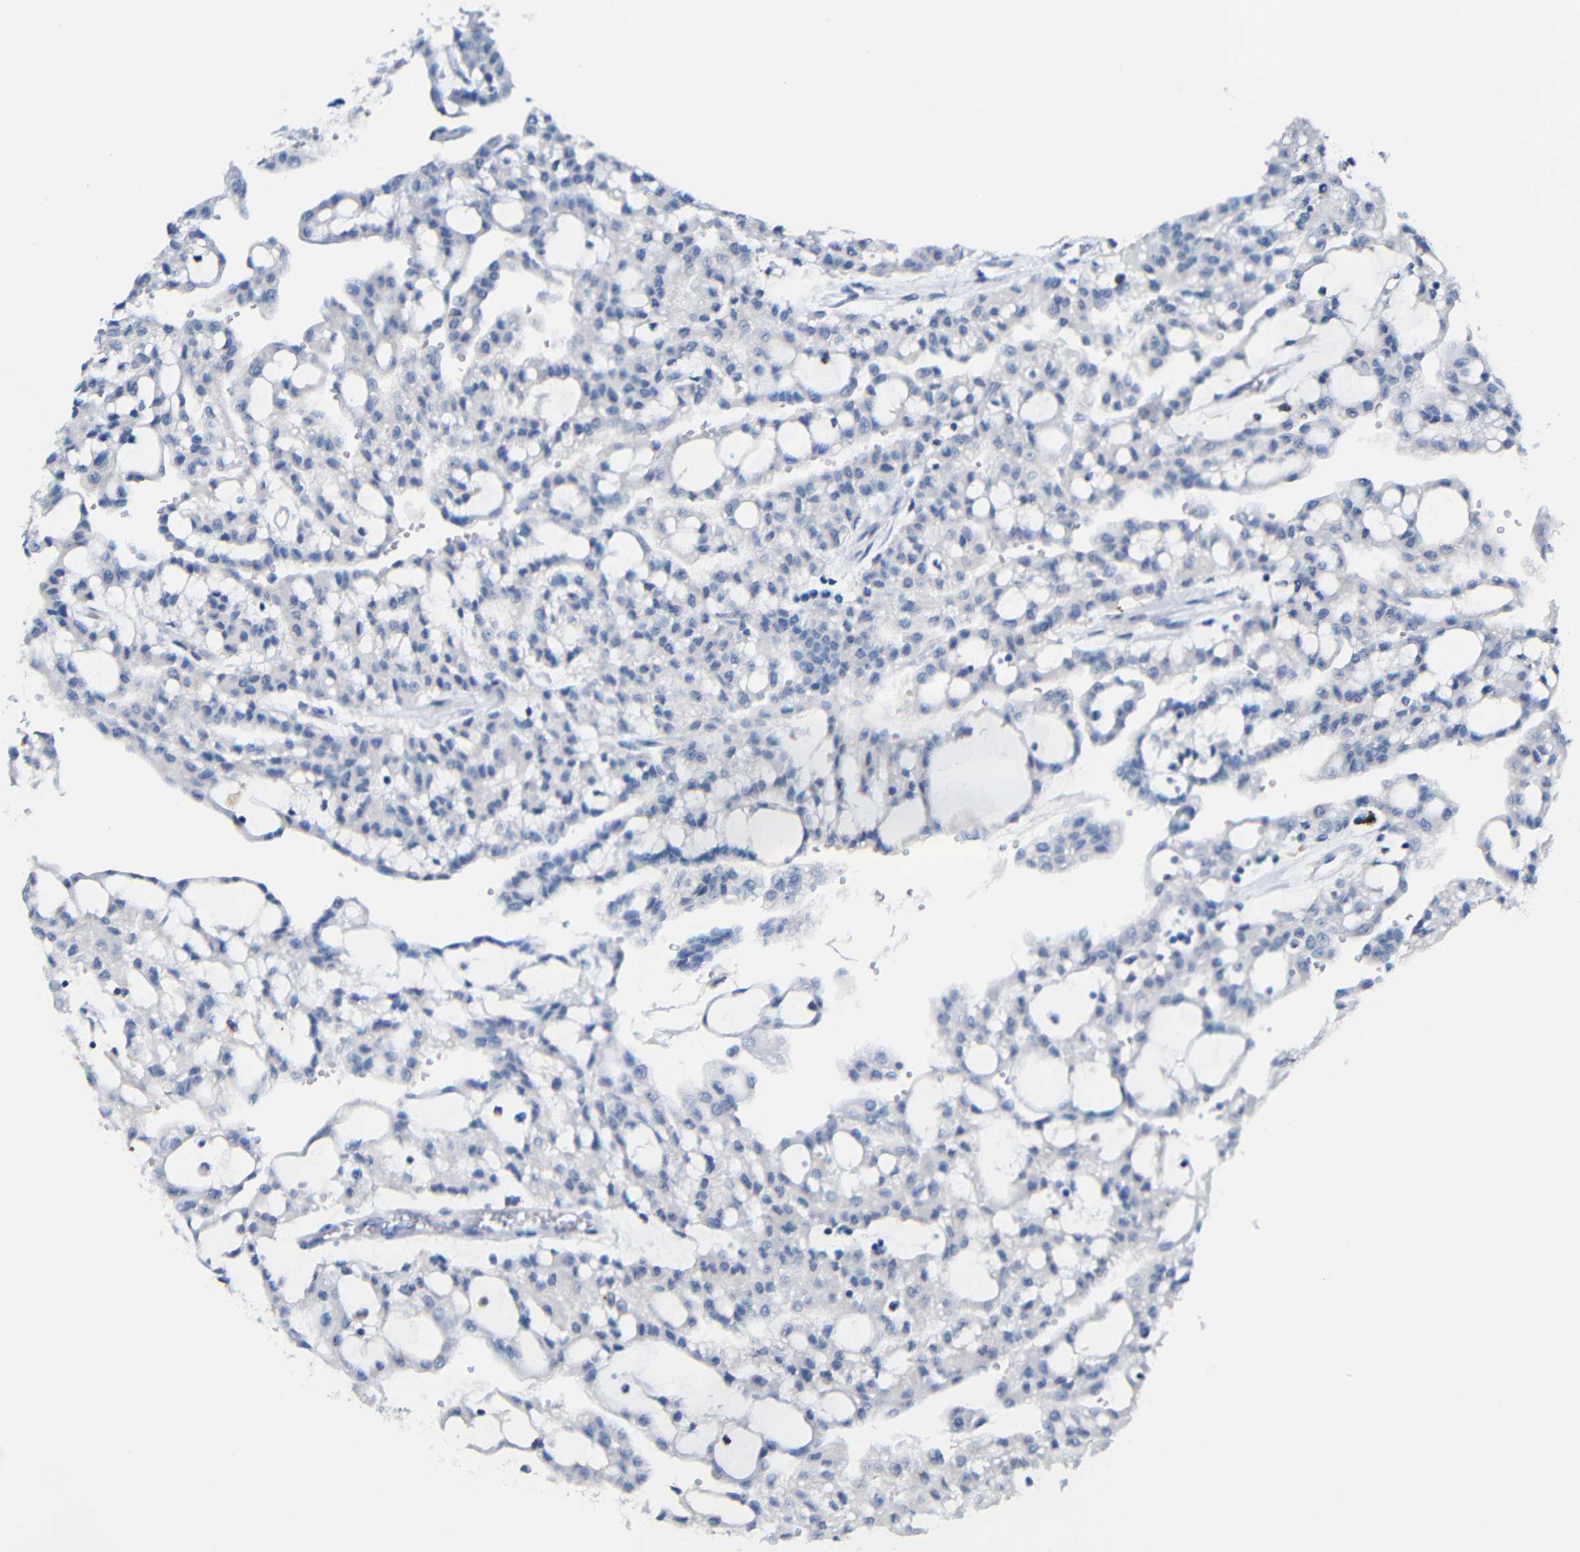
{"staining": {"intensity": "negative", "quantity": "none", "location": "none"}, "tissue": "renal cancer", "cell_type": "Tumor cells", "image_type": "cancer", "snomed": [{"axis": "morphology", "description": "Adenocarcinoma, NOS"}, {"axis": "topography", "description": "Kidney"}], "caption": "Tumor cells show no significant positivity in renal cancer (adenocarcinoma). (DAB (3,3'-diaminobenzidine) IHC visualized using brightfield microscopy, high magnification).", "gene": "C1orf210", "patient": {"sex": "male", "age": 63}}